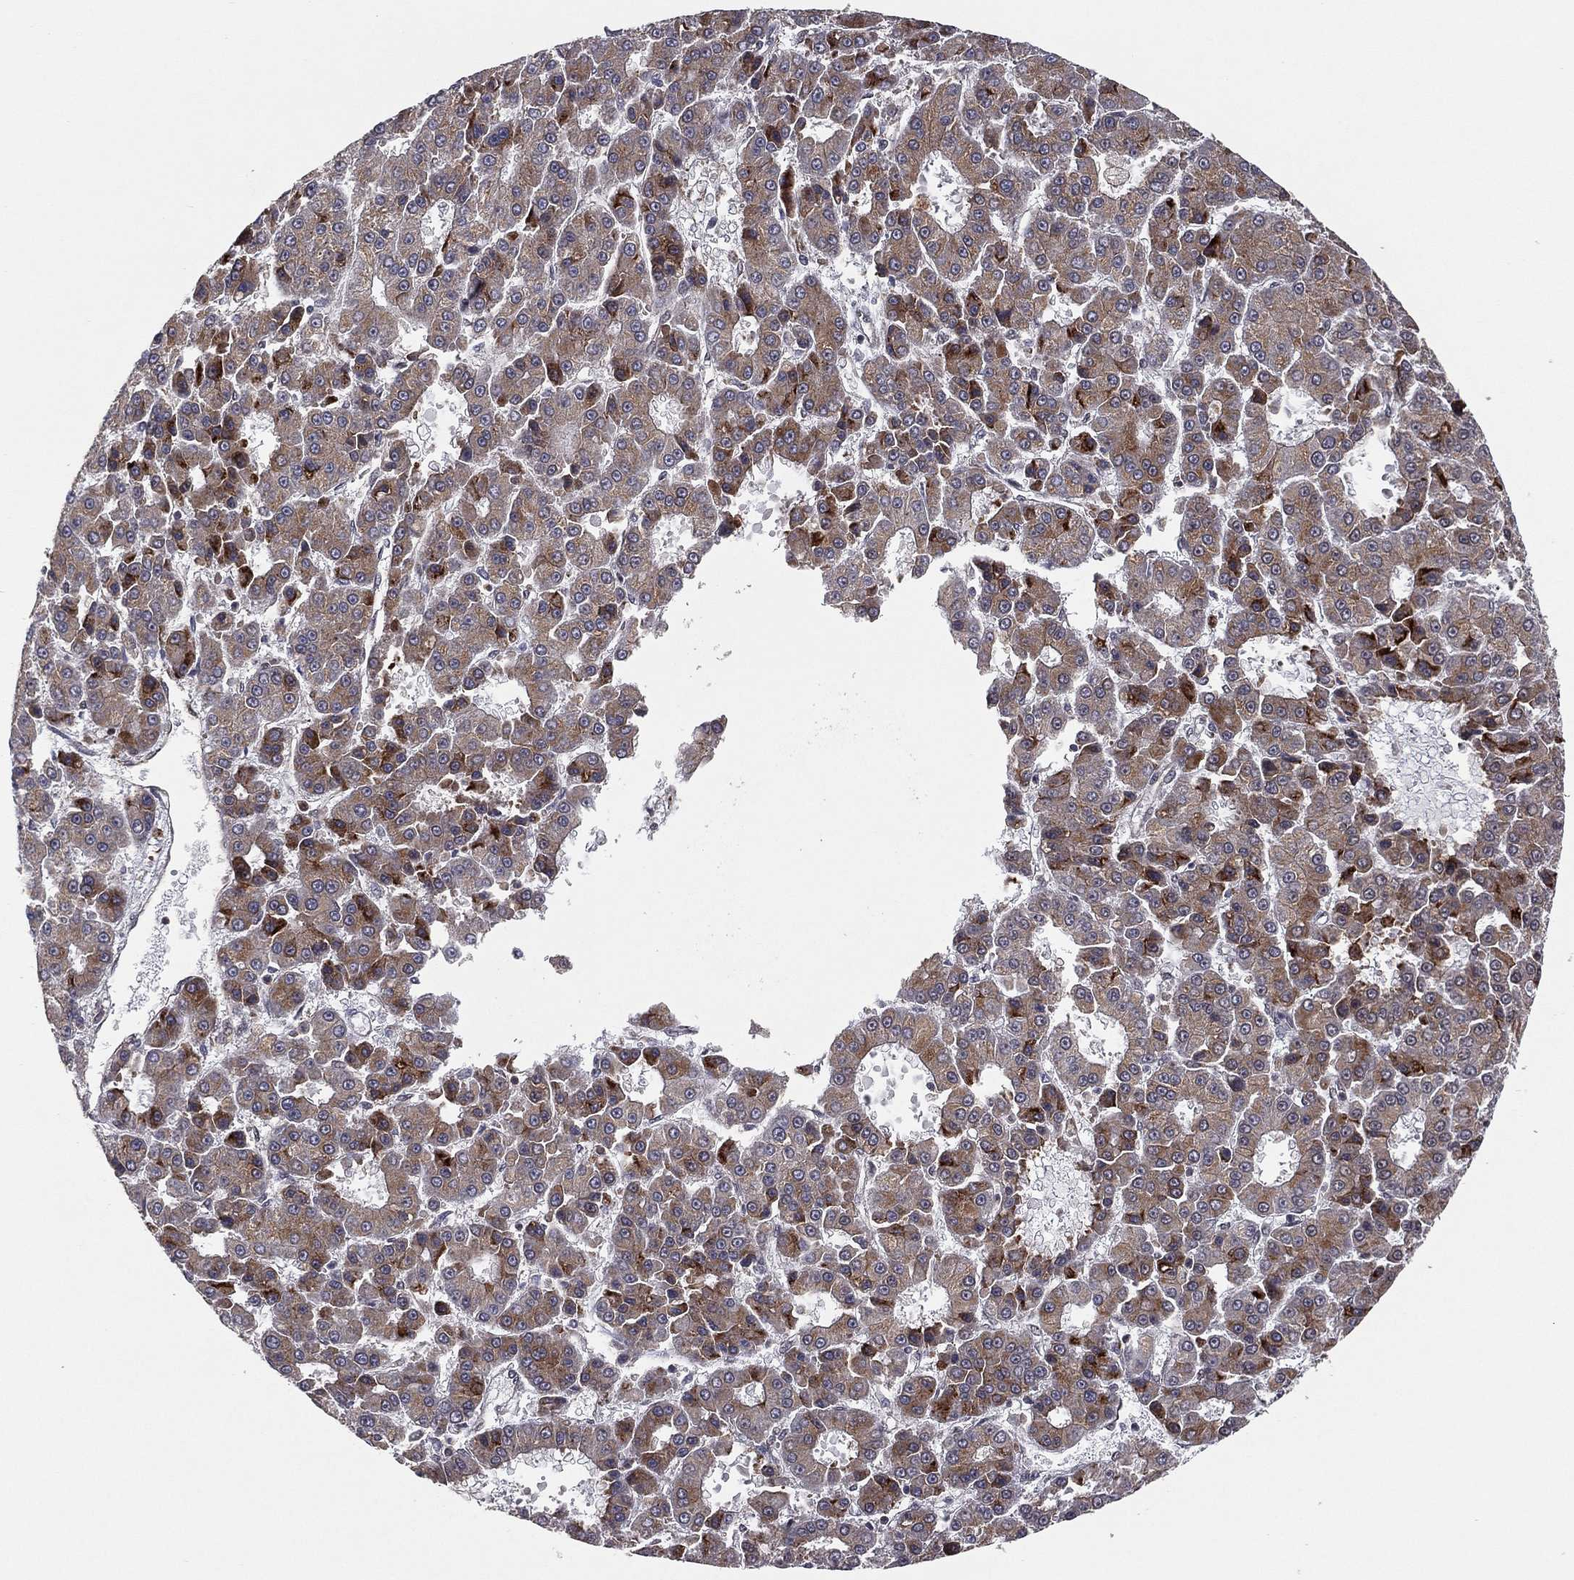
{"staining": {"intensity": "strong", "quantity": "<25%", "location": "cytoplasmic/membranous"}, "tissue": "liver cancer", "cell_type": "Tumor cells", "image_type": "cancer", "snomed": [{"axis": "morphology", "description": "Carcinoma, Hepatocellular, NOS"}, {"axis": "topography", "description": "Liver"}], "caption": "High-magnification brightfield microscopy of hepatocellular carcinoma (liver) stained with DAB (brown) and counterstained with hematoxylin (blue). tumor cells exhibit strong cytoplasmic/membranous positivity is seen in about<25% of cells.", "gene": "GPALPP1", "patient": {"sex": "male", "age": 70}}